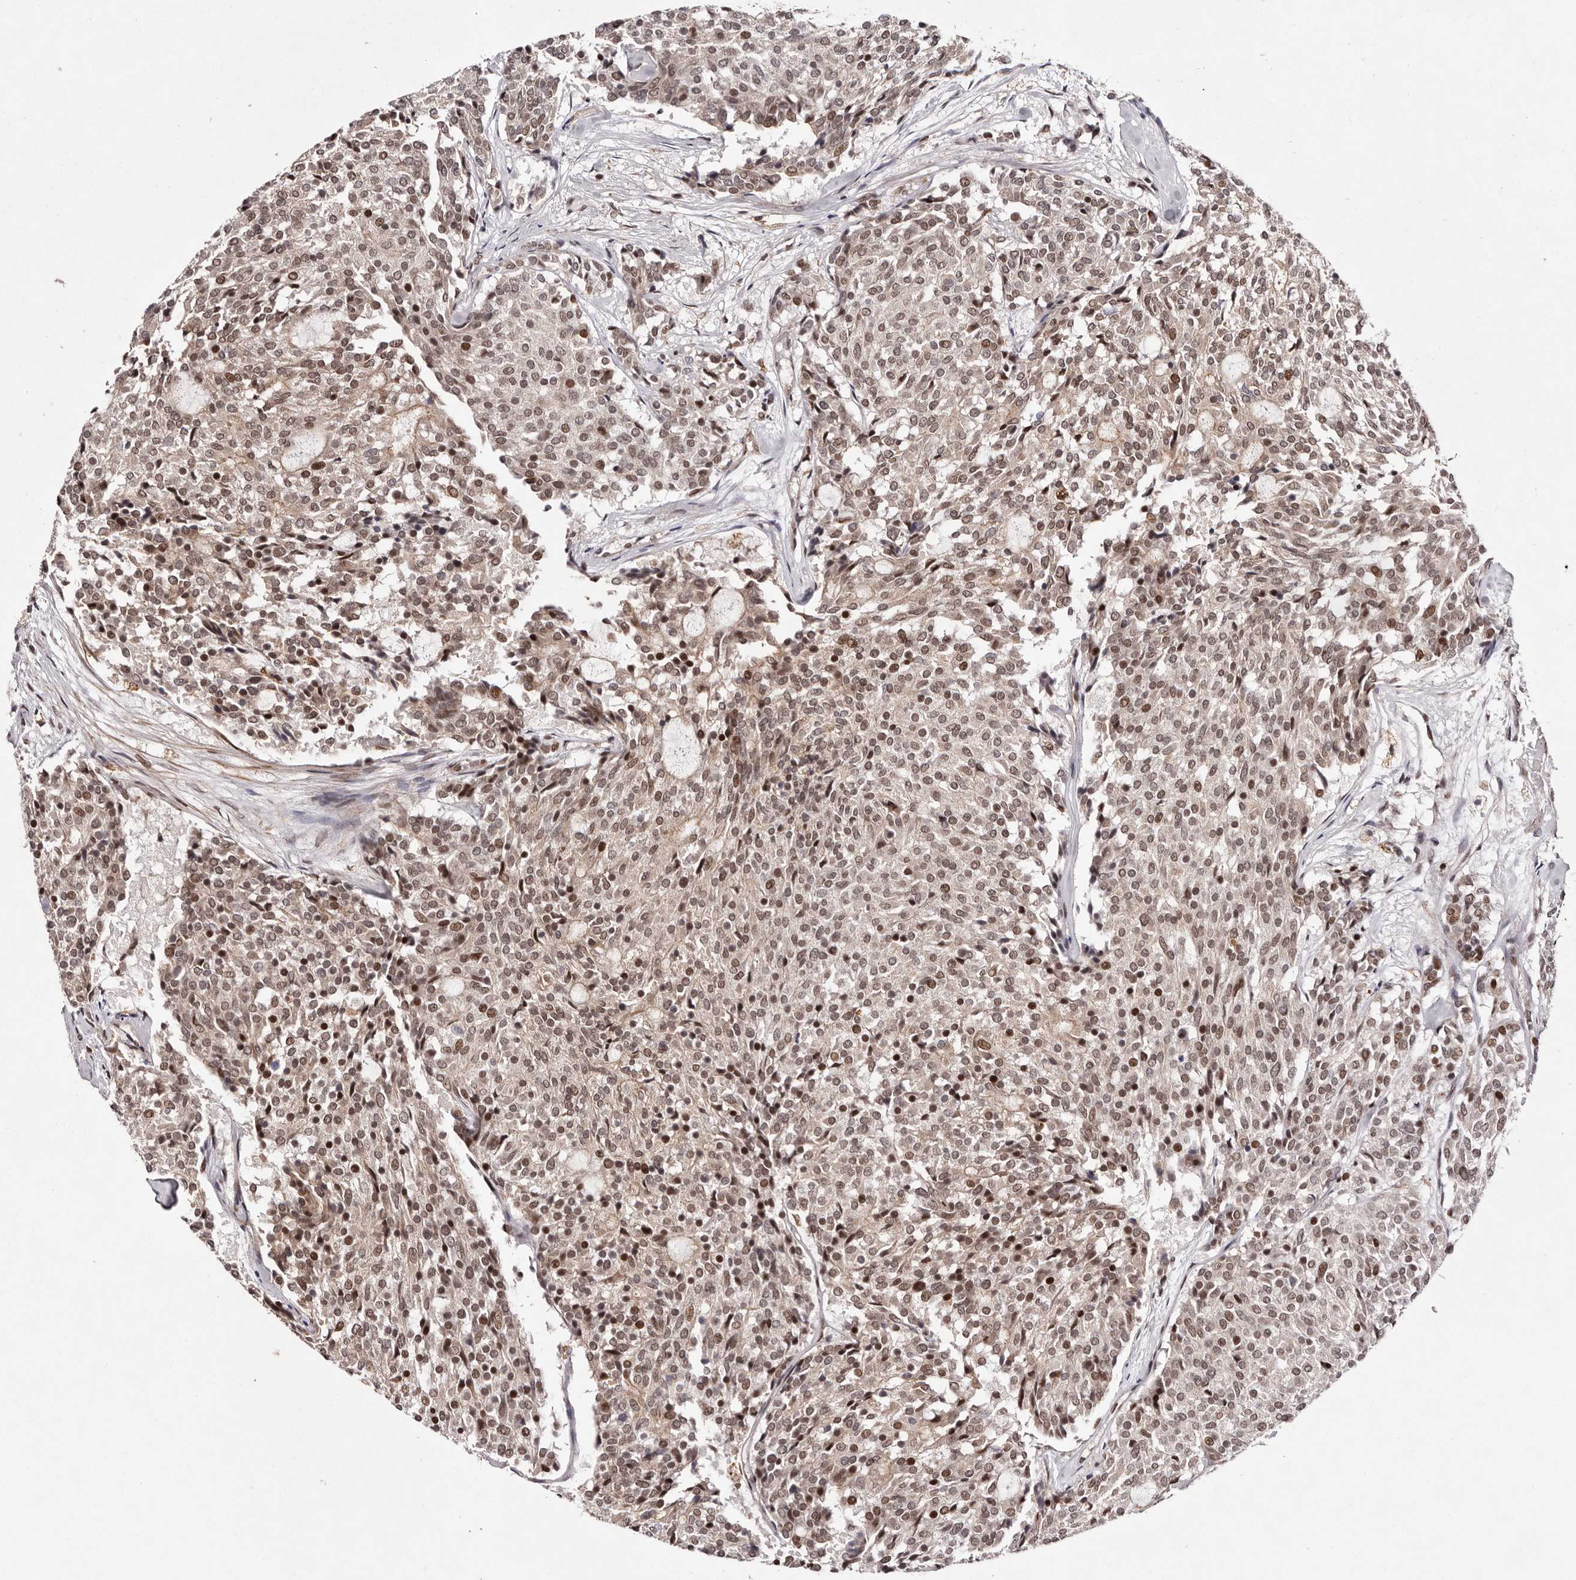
{"staining": {"intensity": "moderate", "quantity": ">75%", "location": "nuclear"}, "tissue": "carcinoid", "cell_type": "Tumor cells", "image_type": "cancer", "snomed": [{"axis": "morphology", "description": "Carcinoid, malignant, NOS"}, {"axis": "topography", "description": "Pancreas"}], "caption": "High-power microscopy captured an immunohistochemistry (IHC) photomicrograph of malignant carcinoid, revealing moderate nuclear positivity in approximately >75% of tumor cells.", "gene": "FBXO5", "patient": {"sex": "female", "age": 54}}